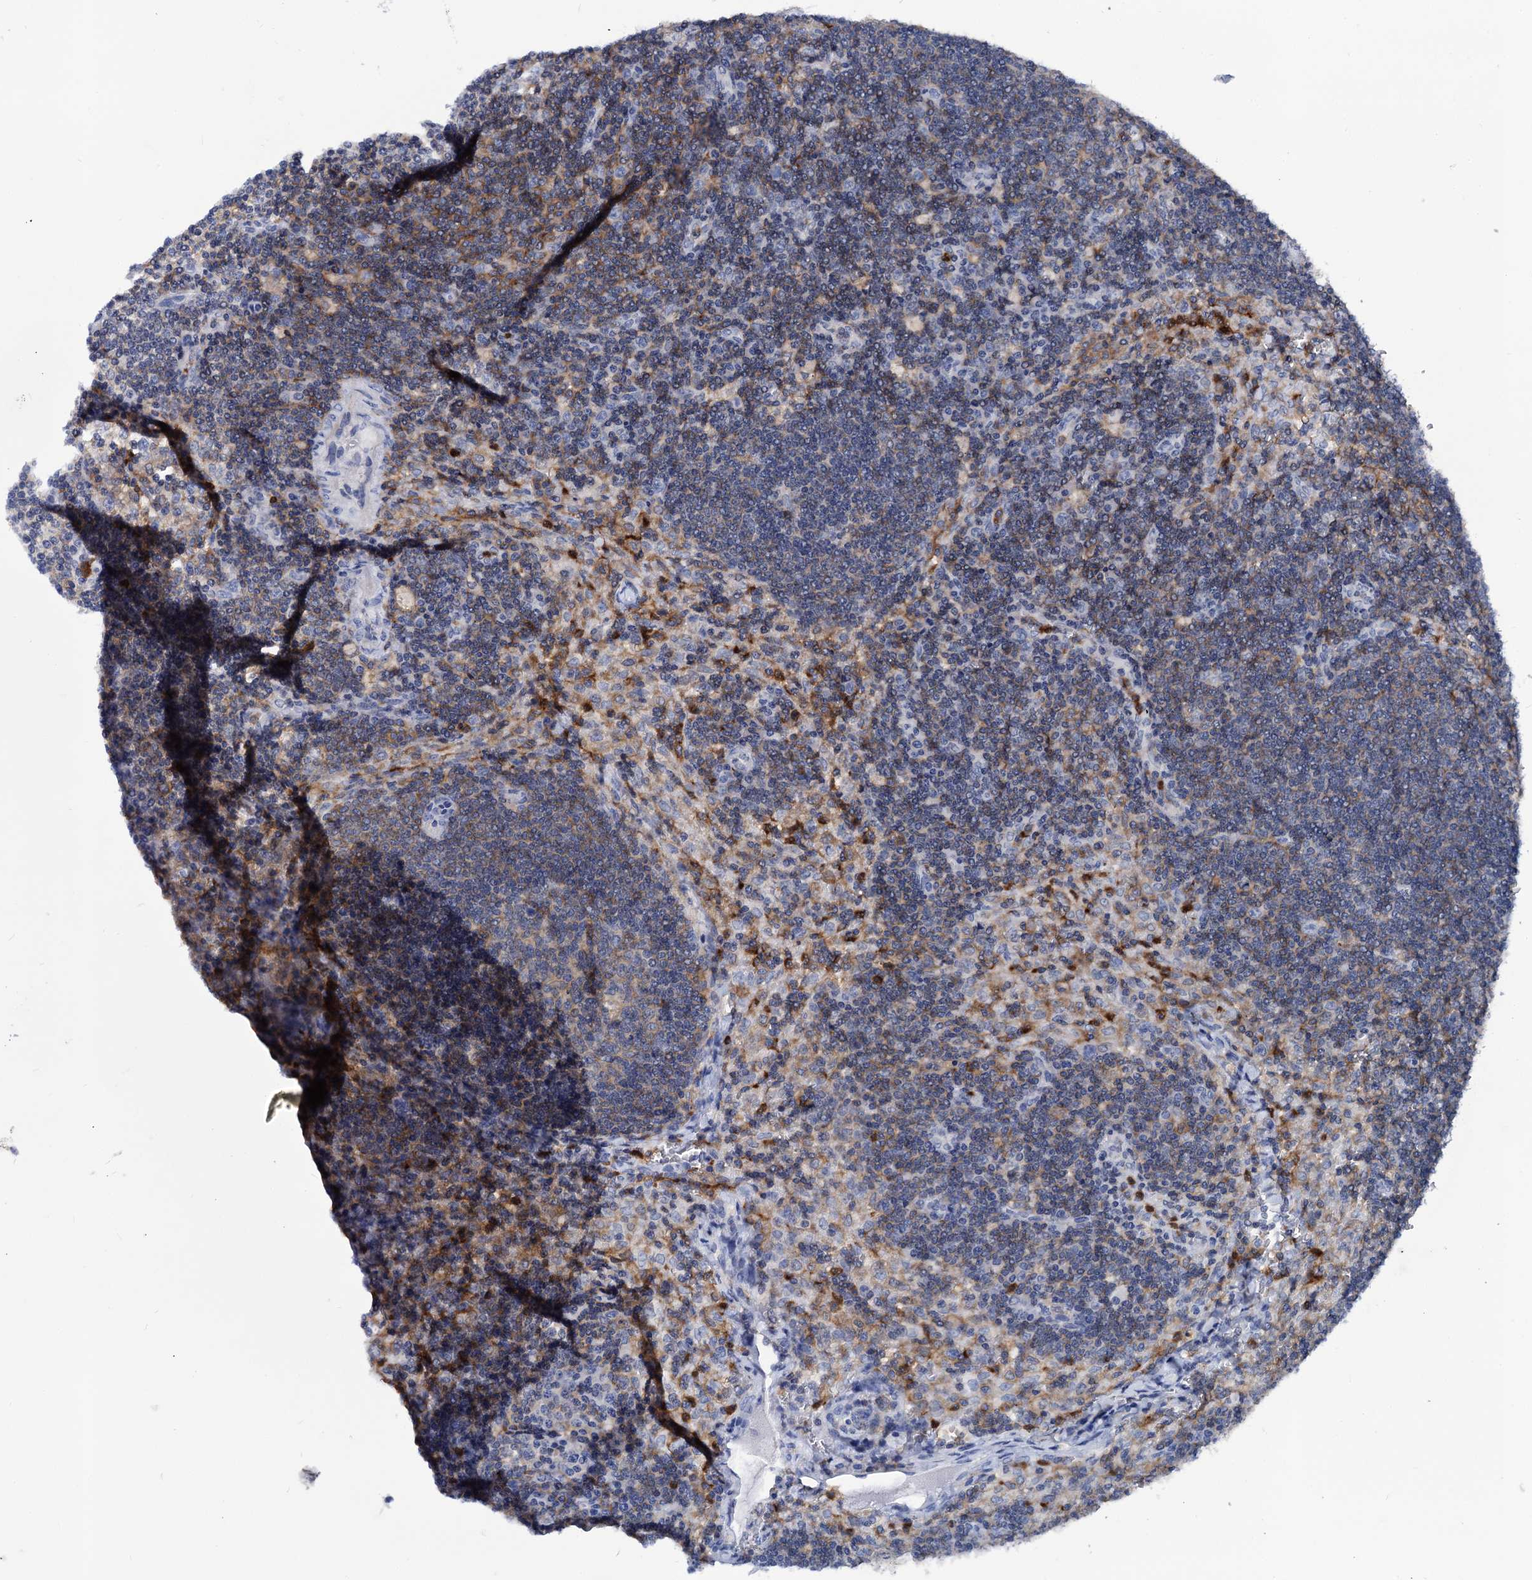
{"staining": {"intensity": "moderate", "quantity": "<25%", "location": "cytoplasmic/membranous"}, "tissue": "lymph node", "cell_type": "Germinal center cells", "image_type": "normal", "snomed": [{"axis": "morphology", "description": "Normal tissue, NOS"}, {"axis": "topography", "description": "Lymph node"}], "caption": "Brown immunohistochemical staining in benign human lymph node exhibits moderate cytoplasmic/membranous positivity in approximately <25% of germinal center cells. (IHC, brightfield microscopy, high magnification).", "gene": "RHOG", "patient": {"sex": "male", "age": 58}}